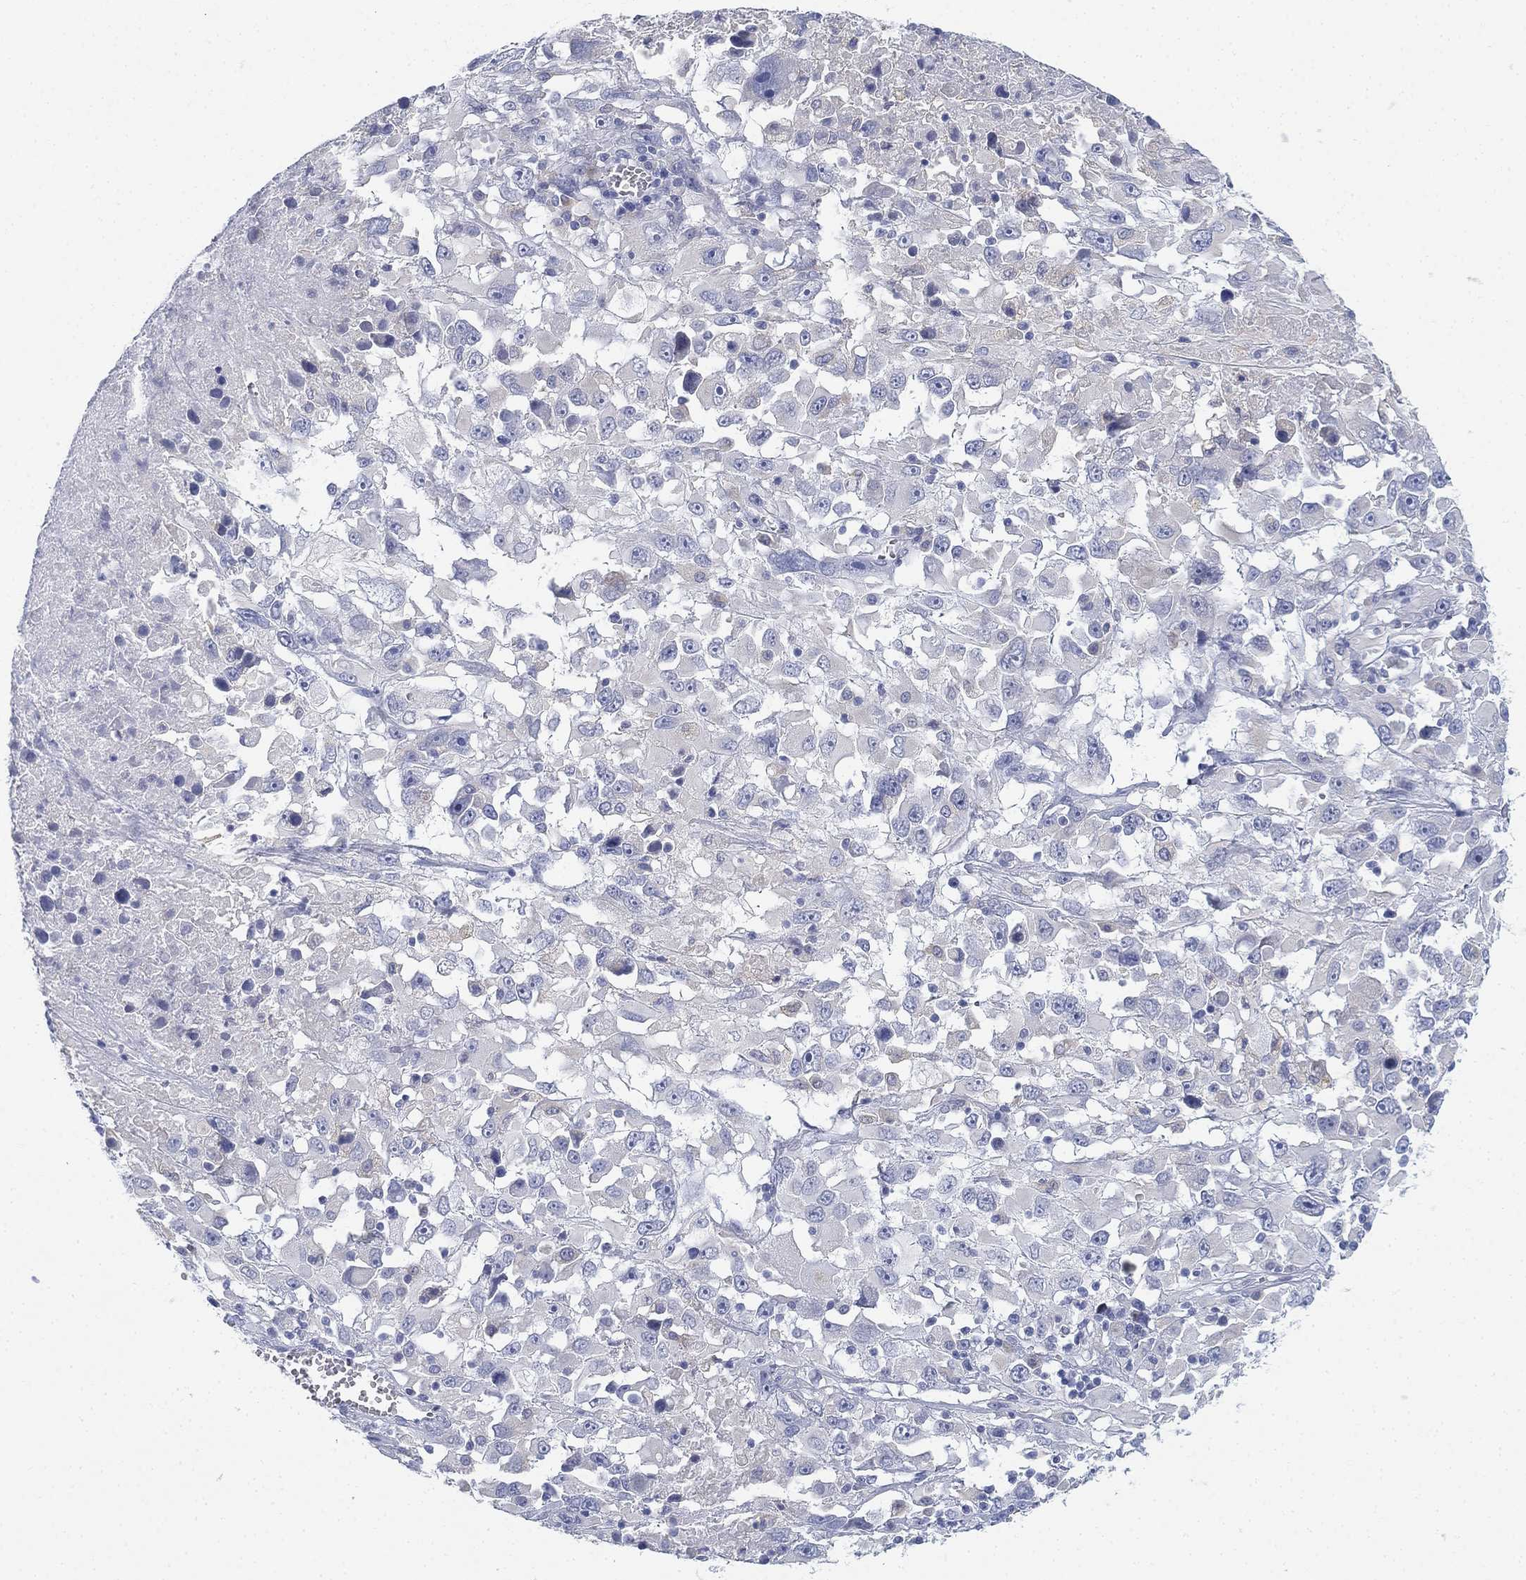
{"staining": {"intensity": "negative", "quantity": "none", "location": "none"}, "tissue": "melanoma", "cell_type": "Tumor cells", "image_type": "cancer", "snomed": [{"axis": "morphology", "description": "Malignant melanoma, Metastatic site"}, {"axis": "topography", "description": "Soft tissue"}], "caption": "Malignant melanoma (metastatic site) stained for a protein using immunohistochemistry (IHC) displays no positivity tumor cells.", "gene": "GCNA", "patient": {"sex": "male", "age": 50}}